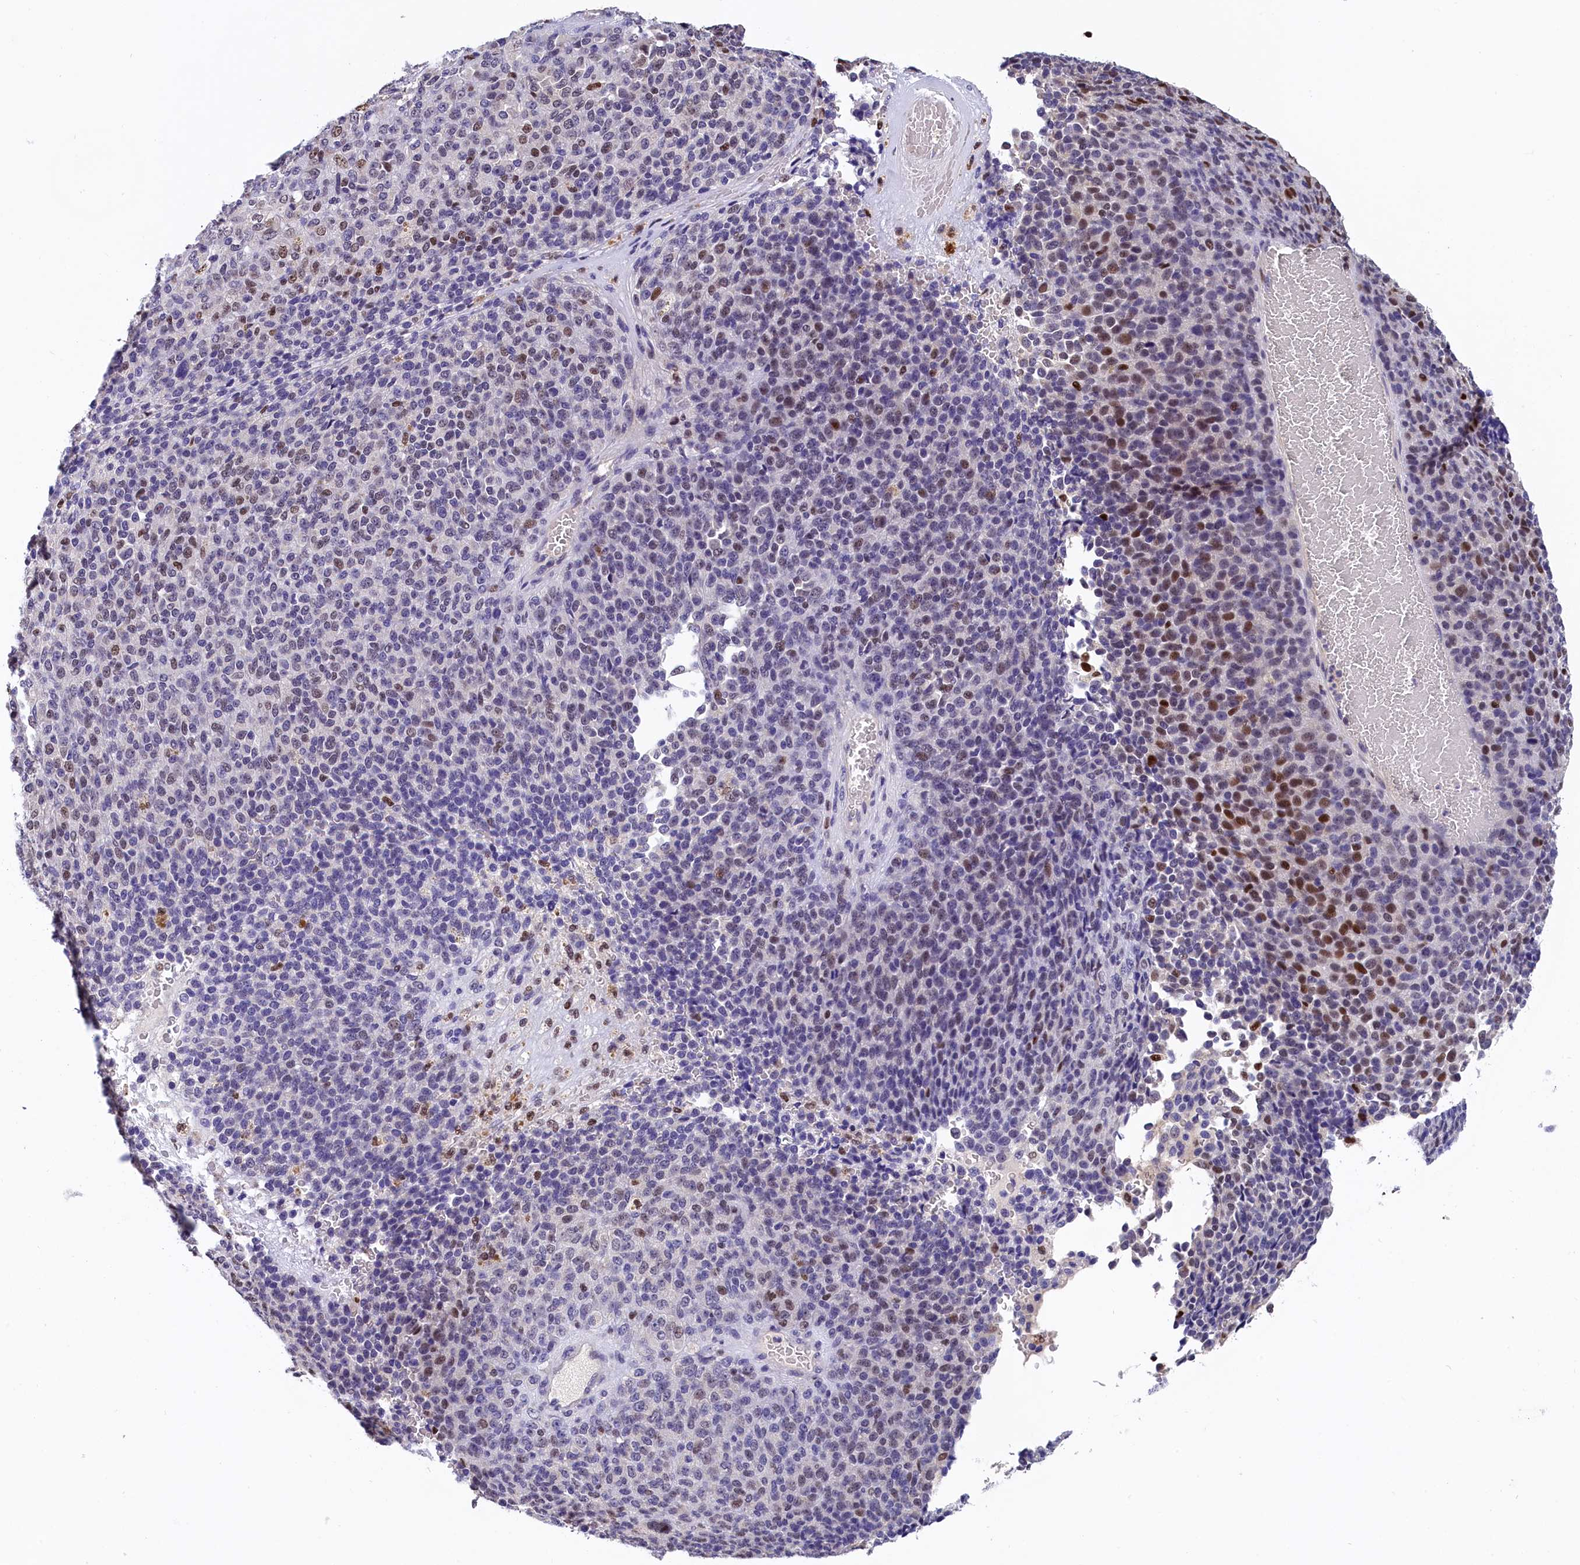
{"staining": {"intensity": "moderate", "quantity": "<25%", "location": "nuclear"}, "tissue": "melanoma", "cell_type": "Tumor cells", "image_type": "cancer", "snomed": [{"axis": "morphology", "description": "Malignant melanoma, Metastatic site"}, {"axis": "topography", "description": "Brain"}], "caption": "The histopathology image shows a brown stain indicating the presence of a protein in the nuclear of tumor cells in melanoma.", "gene": "BTBD9", "patient": {"sex": "female", "age": 56}}